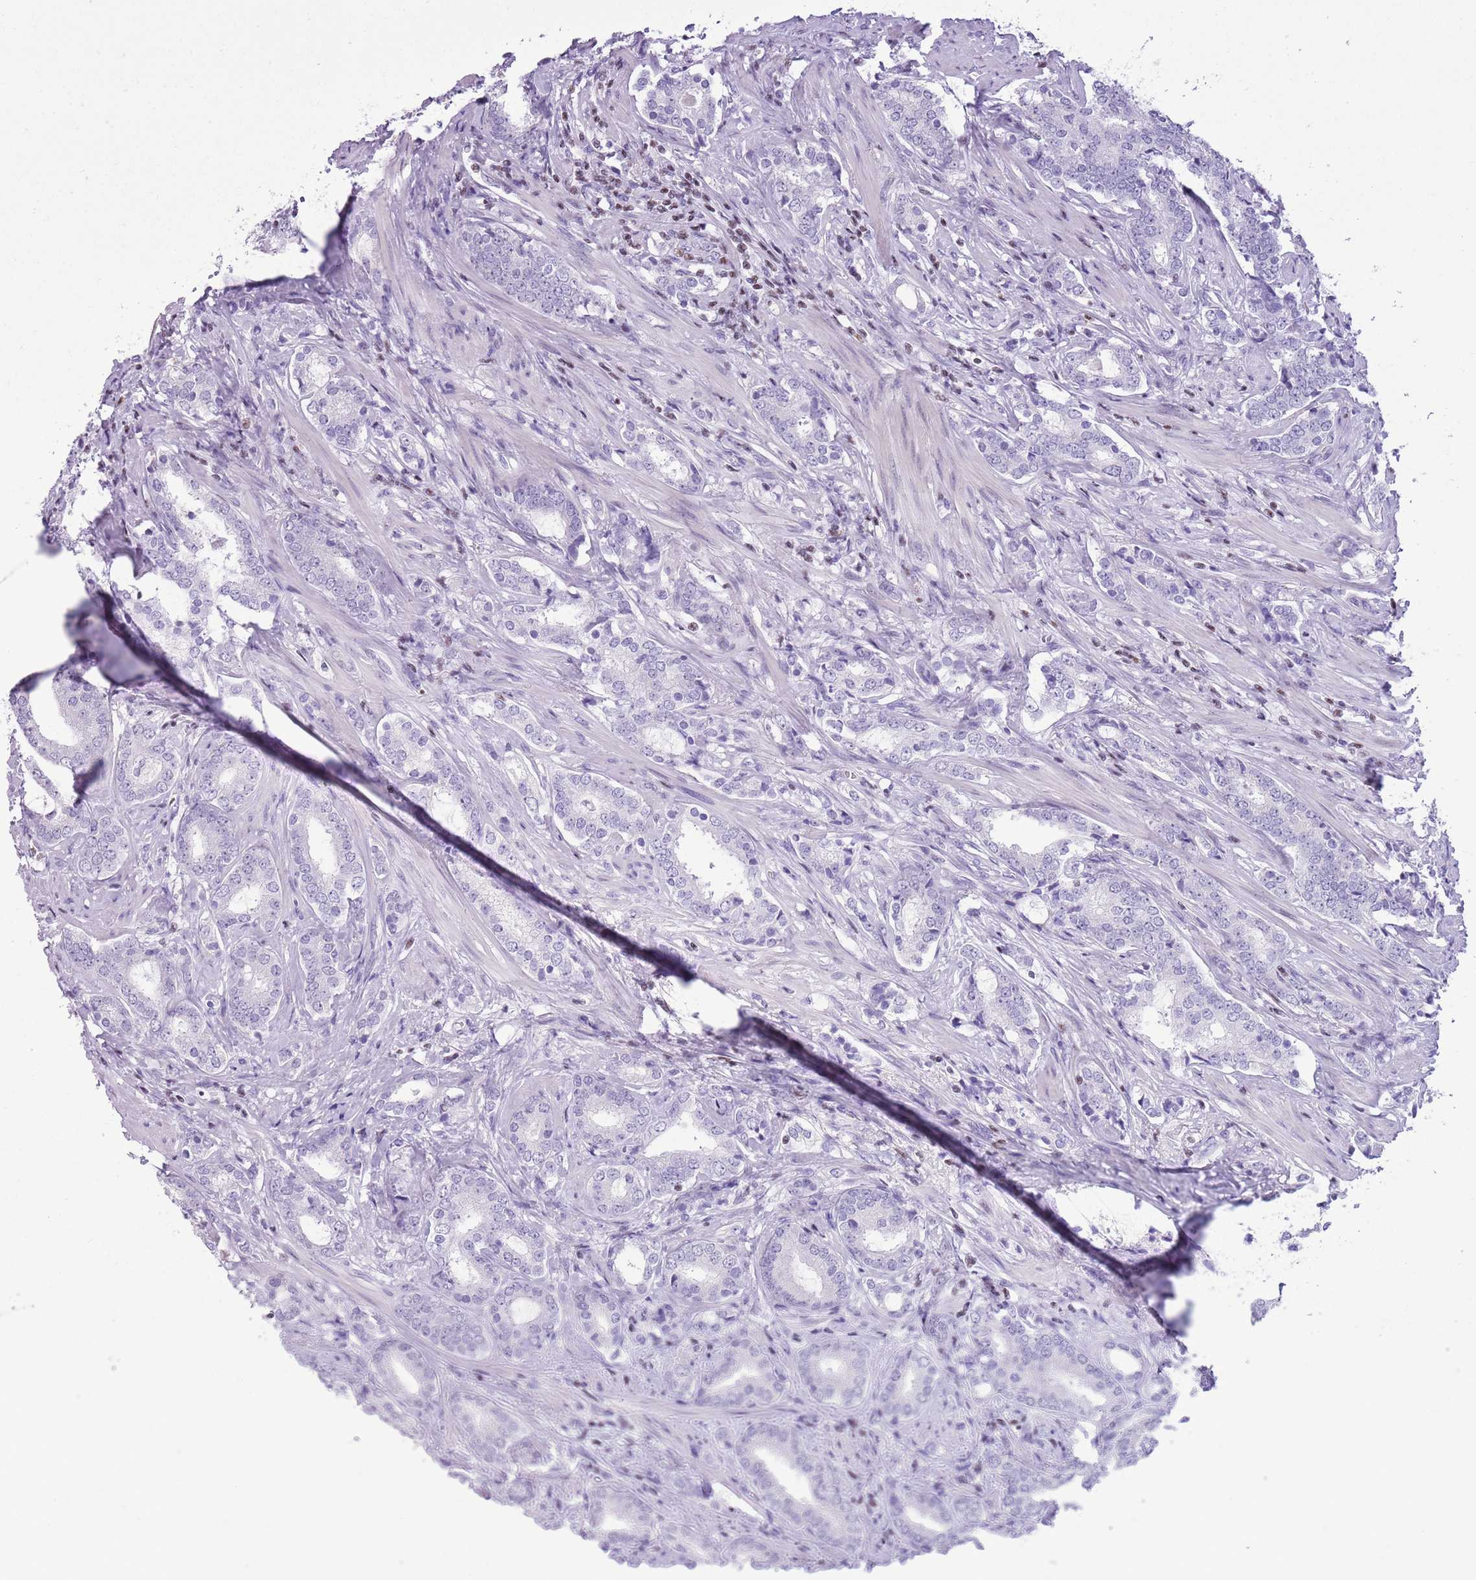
{"staining": {"intensity": "negative", "quantity": "none", "location": "none"}, "tissue": "prostate cancer", "cell_type": "Tumor cells", "image_type": "cancer", "snomed": [{"axis": "morphology", "description": "Adenocarcinoma, High grade"}, {"axis": "topography", "description": "Prostate"}], "caption": "DAB (3,3'-diaminobenzidine) immunohistochemical staining of adenocarcinoma (high-grade) (prostate) demonstrates no significant positivity in tumor cells.", "gene": "BCL11B", "patient": {"sex": "male", "age": 63}}